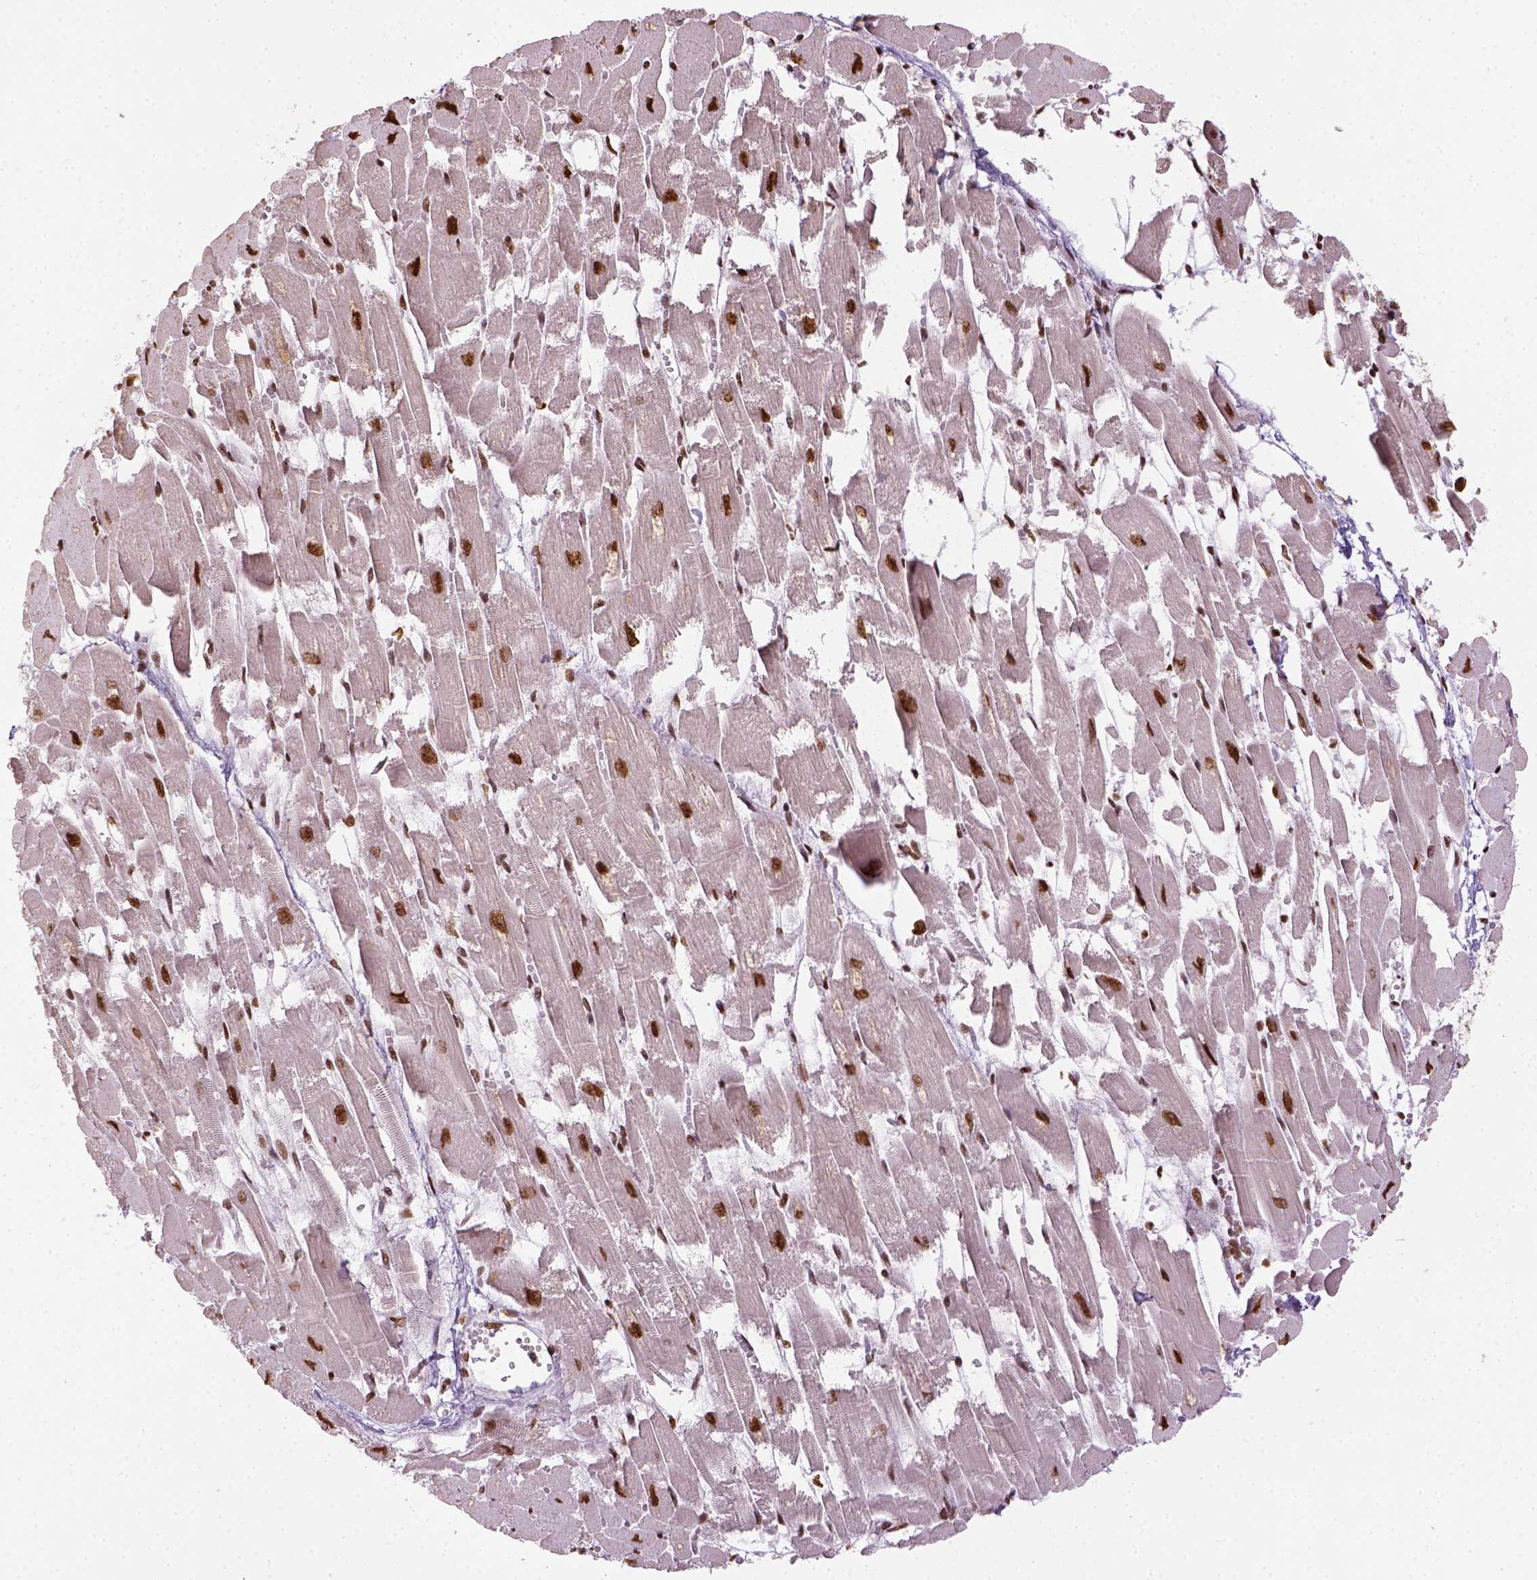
{"staining": {"intensity": "strong", "quantity": ">75%", "location": "nuclear"}, "tissue": "heart muscle", "cell_type": "Cardiomyocytes", "image_type": "normal", "snomed": [{"axis": "morphology", "description": "Normal tissue, NOS"}, {"axis": "topography", "description": "Heart"}], "caption": "Cardiomyocytes show high levels of strong nuclear staining in about >75% of cells in benign human heart muscle. (Stains: DAB in brown, nuclei in blue, Microscopy: brightfield microscopy at high magnification).", "gene": "CCAR1", "patient": {"sex": "female", "age": 52}}